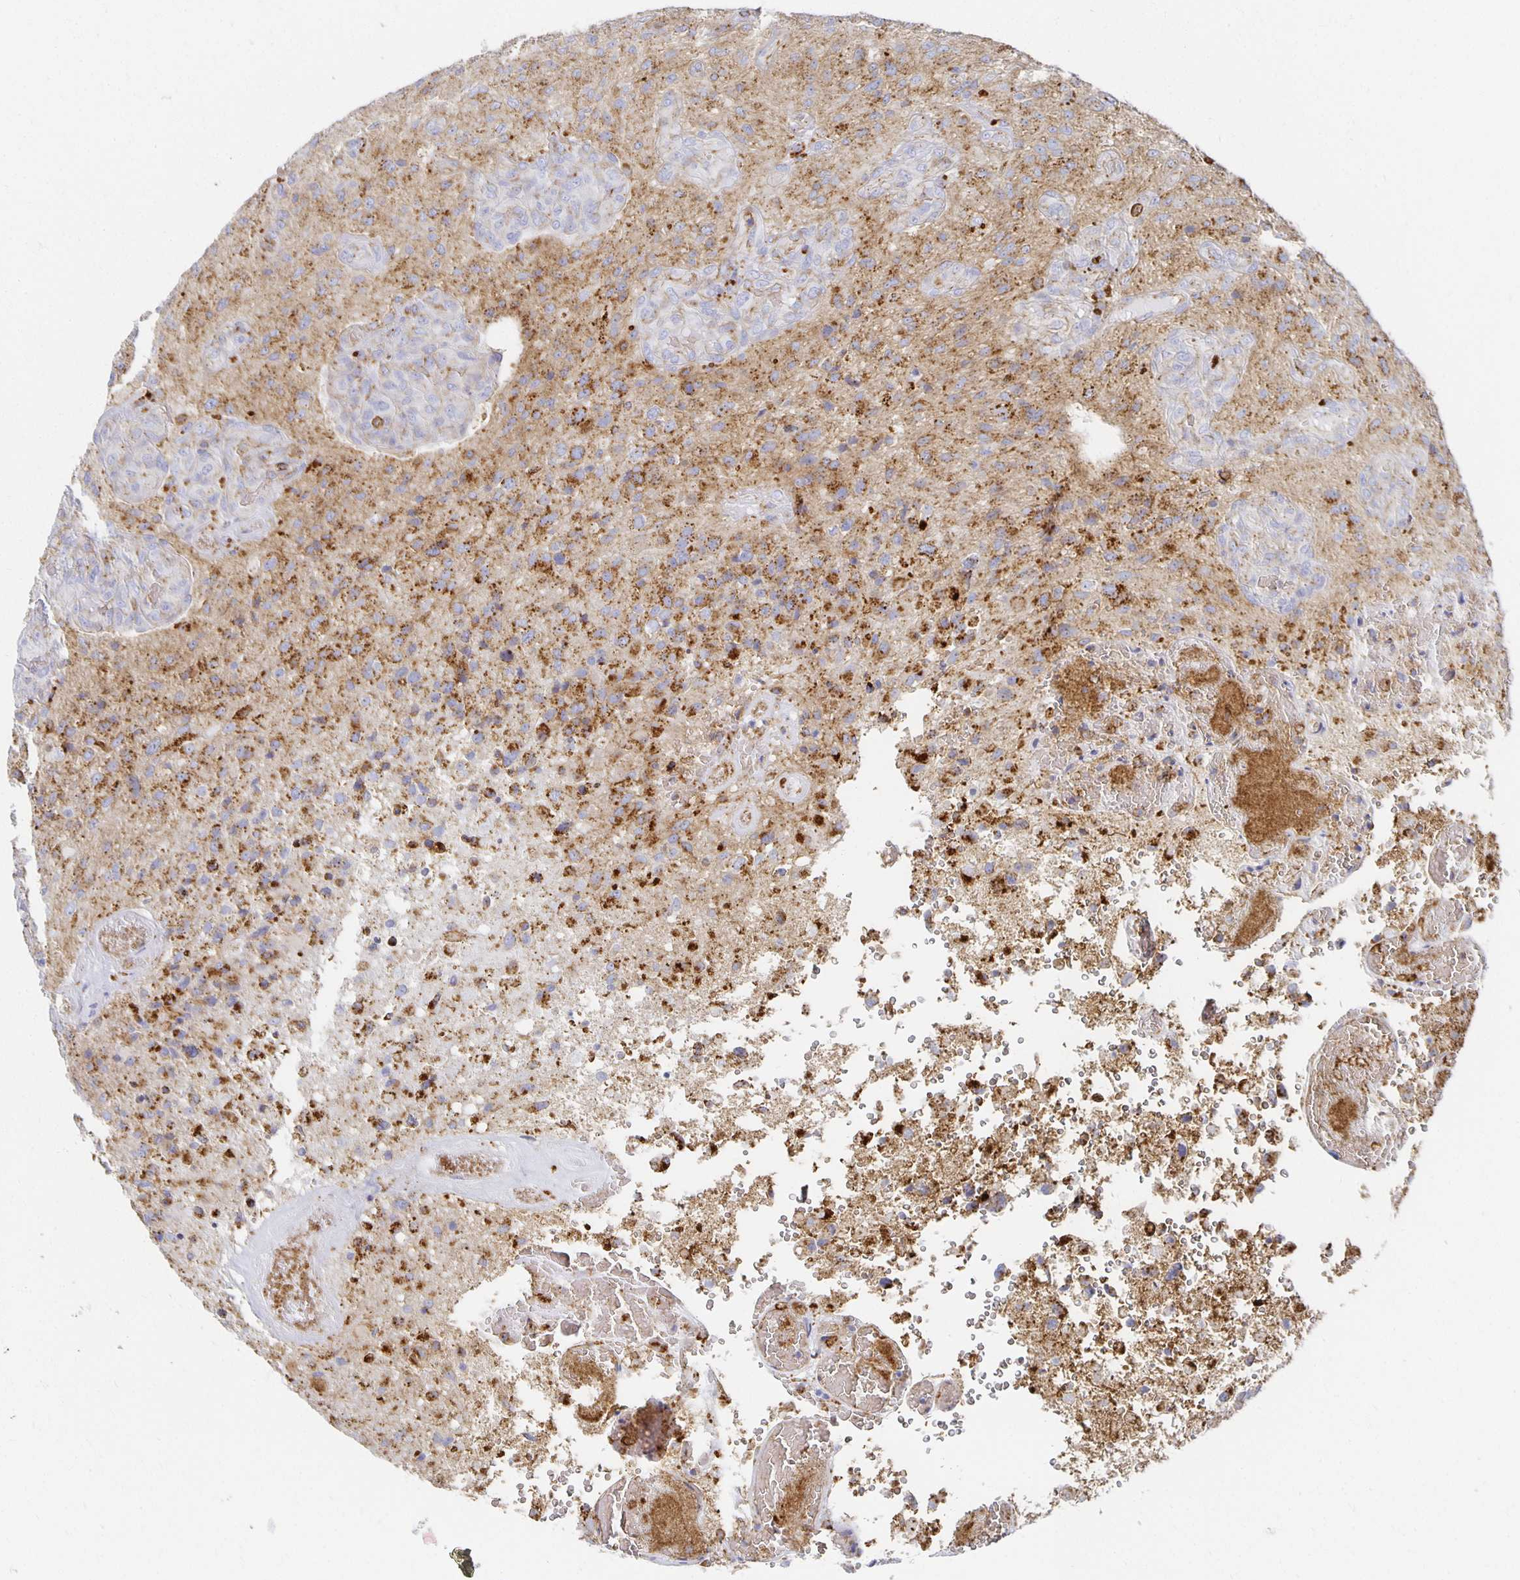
{"staining": {"intensity": "moderate", "quantity": ">75%", "location": "cytoplasmic/membranous"}, "tissue": "glioma", "cell_type": "Tumor cells", "image_type": "cancer", "snomed": [{"axis": "morphology", "description": "Glioma, malignant, High grade"}, {"axis": "topography", "description": "Brain"}], "caption": "A photomicrograph of glioma stained for a protein reveals moderate cytoplasmic/membranous brown staining in tumor cells.", "gene": "TAAR1", "patient": {"sex": "male", "age": 53}}